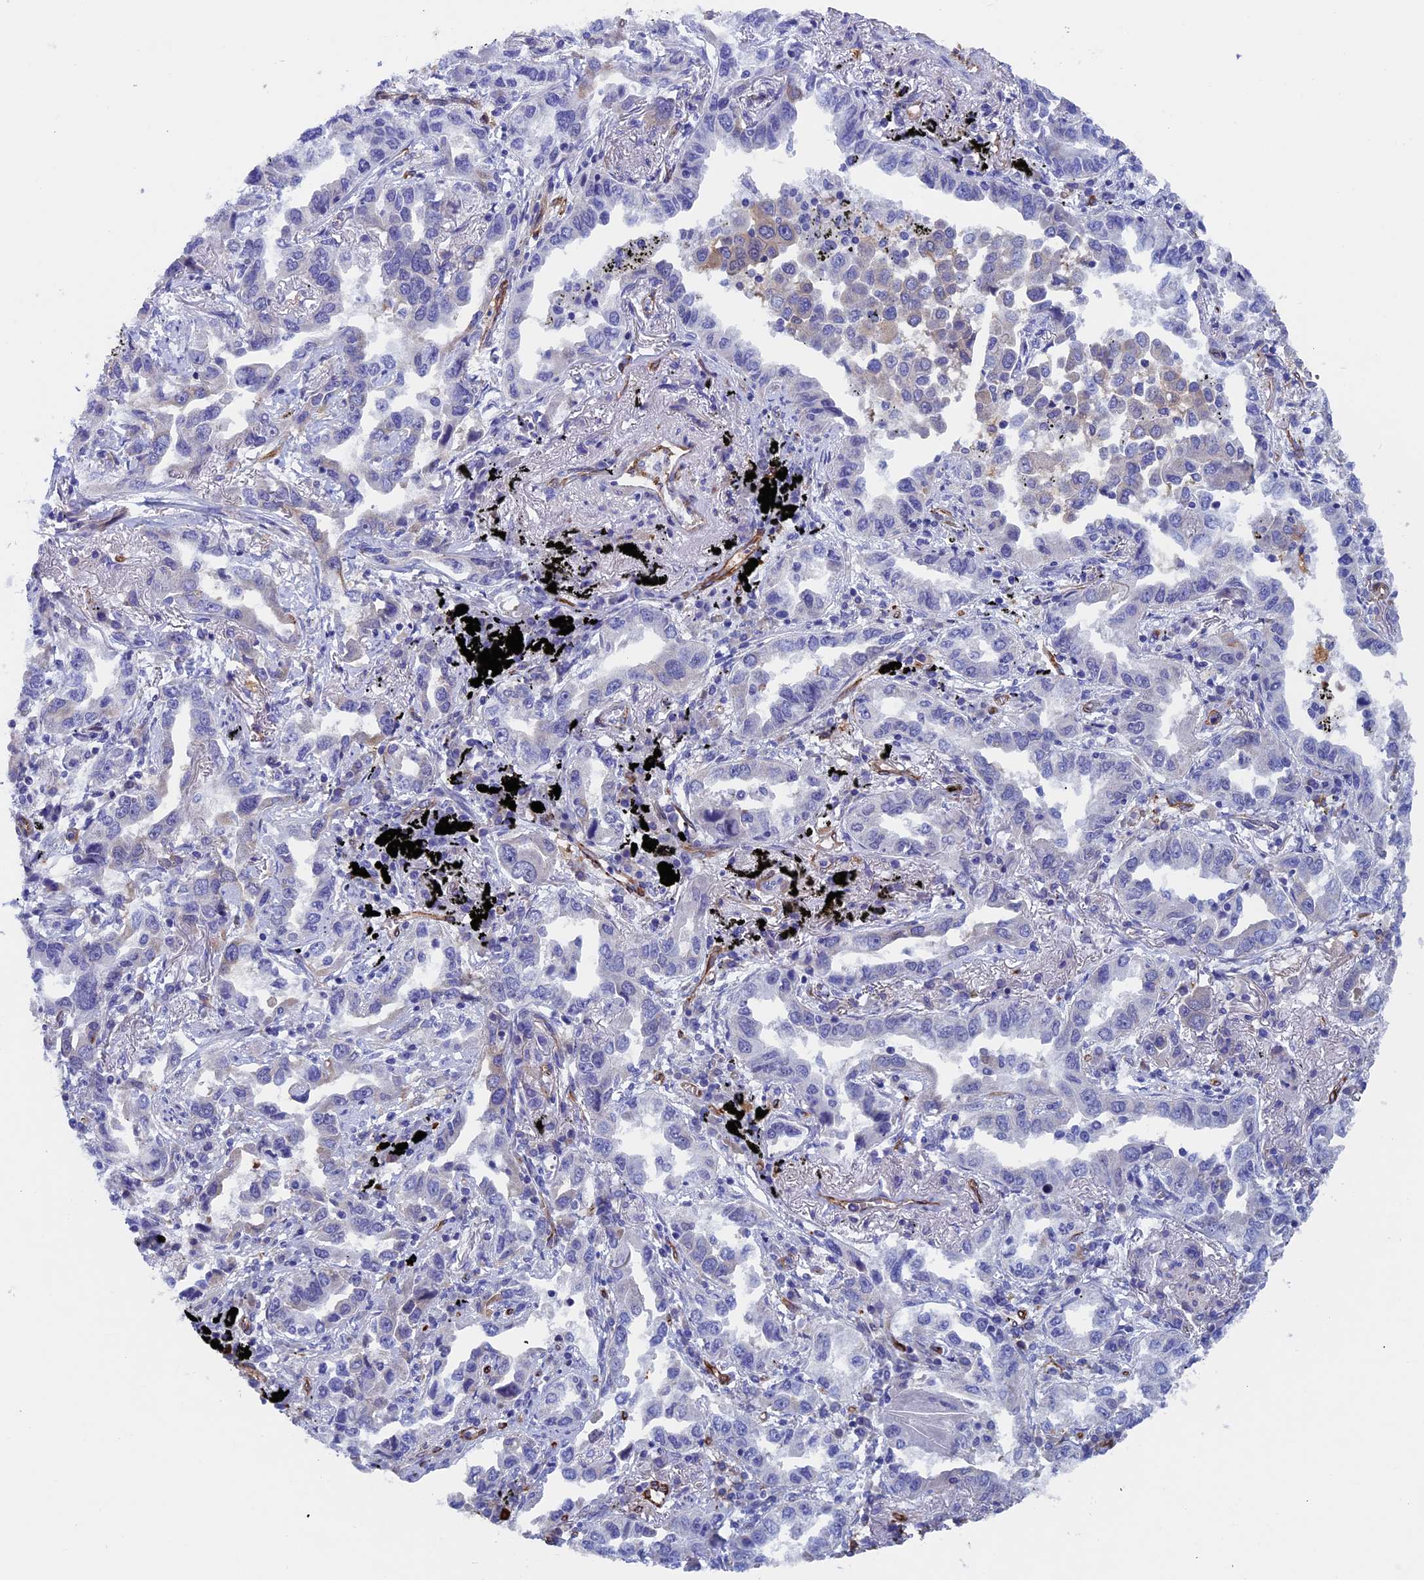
{"staining": {"intensity": "negative", "quantity": "none", "location": "none"}, "tissue": "lung cancer", "cell_type": "Tumor cells", "image_type": "cancer", "snomed": [{"axis": "morphology", "description": "Adenocarcinoma, NOS"}, {"axis": "topography", "description": "Lung"}], "caption": "Lung cancer (adenocarcinoma) was stained to show a protein in brown. There is no significant staining in tumor cells. Brightfield microscopy of IHC stained with DAB (brown) and hematoxylin (blue), captured at high magnification.", "gene": "INSYN1", "patient": {"sex": "male", "age": 67}}